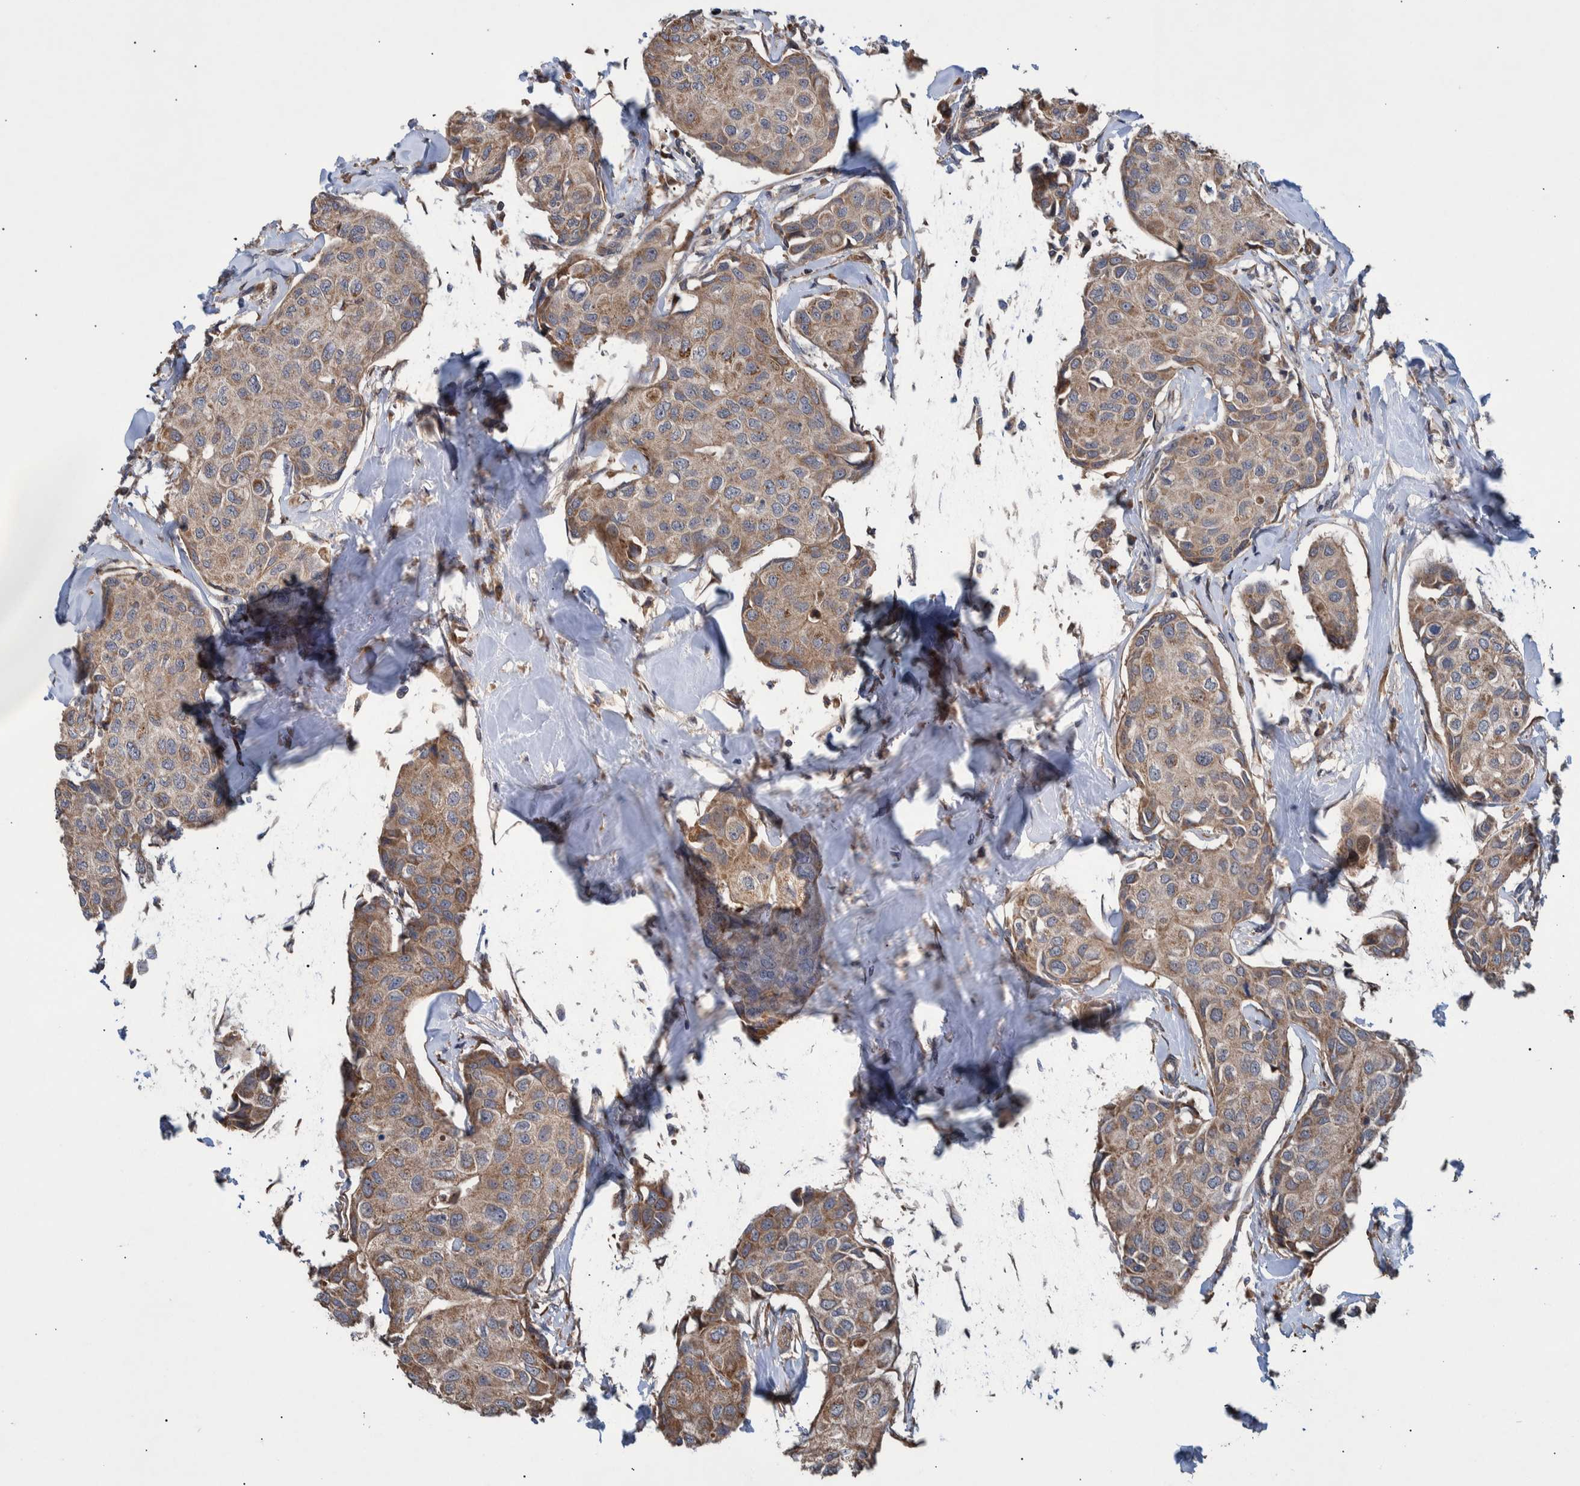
{"staining": {"intensity": "moderate", "quantity": ">75%", "location": "cytoplasmic/membranous"}, "tissue": "breast cancer", "cell_type": "Tumor cells", "image_type": "cancer", "snomed": [{"axis": "morphology", "description": "Duct carcinoma"}, {"axis": "topography", "description": "Breast"}], "caption": "Tumor cells show medium levels of moderate cytoplasmic/membranous staining in approximately >75% of cells in human breast intraductal carcinoma.", "gene": "B3GNTL1", "patient": {"sex": "female", "age": 80}}